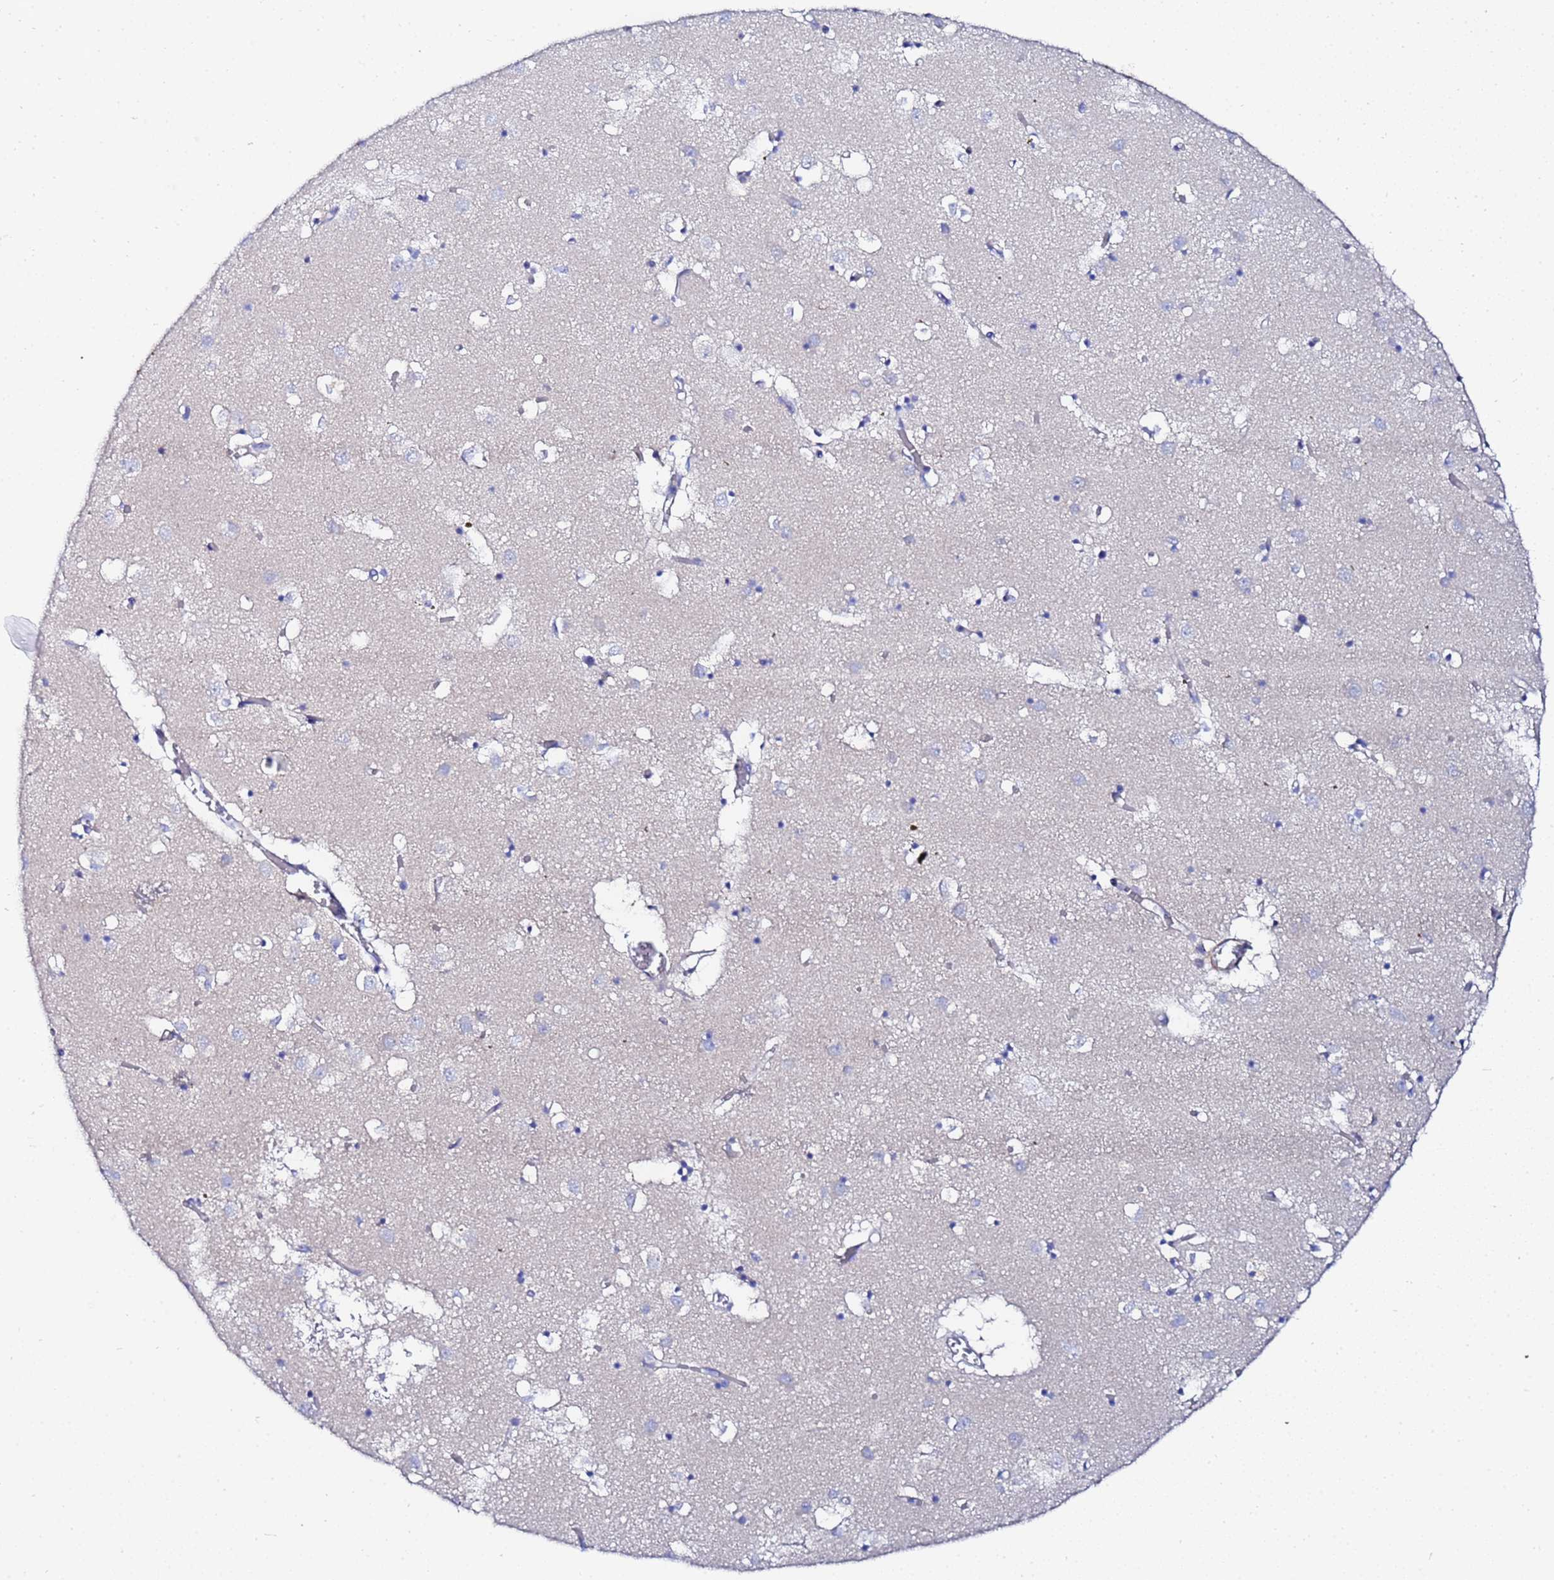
{"staining": {"intensity": "negative", "quantity": "none", "location": "none"}, "tissue": "caudate", "cell_type": "Glial cells", "image_type": "normal", "snomed": [{"axis": "morphology", "description": "Normal tissue, NOS"}, {"axis": "topography", "description": "Lateral ventricle wall"}], "caption": "This photomicrograph is of normal caudate stained with immunohistochemistry (IHC) to label a protein in brown with the nuclei are counter-stained blue. There is no expression in glial cells. Brightfield microscopy of IHC stained with DAB (3,3'-diaminobenzidine) (brown) and hematoxylin (blue), captured at high magnification.", "gene": "RAB39A", "patient": {"sex": "male", "age": 70}}